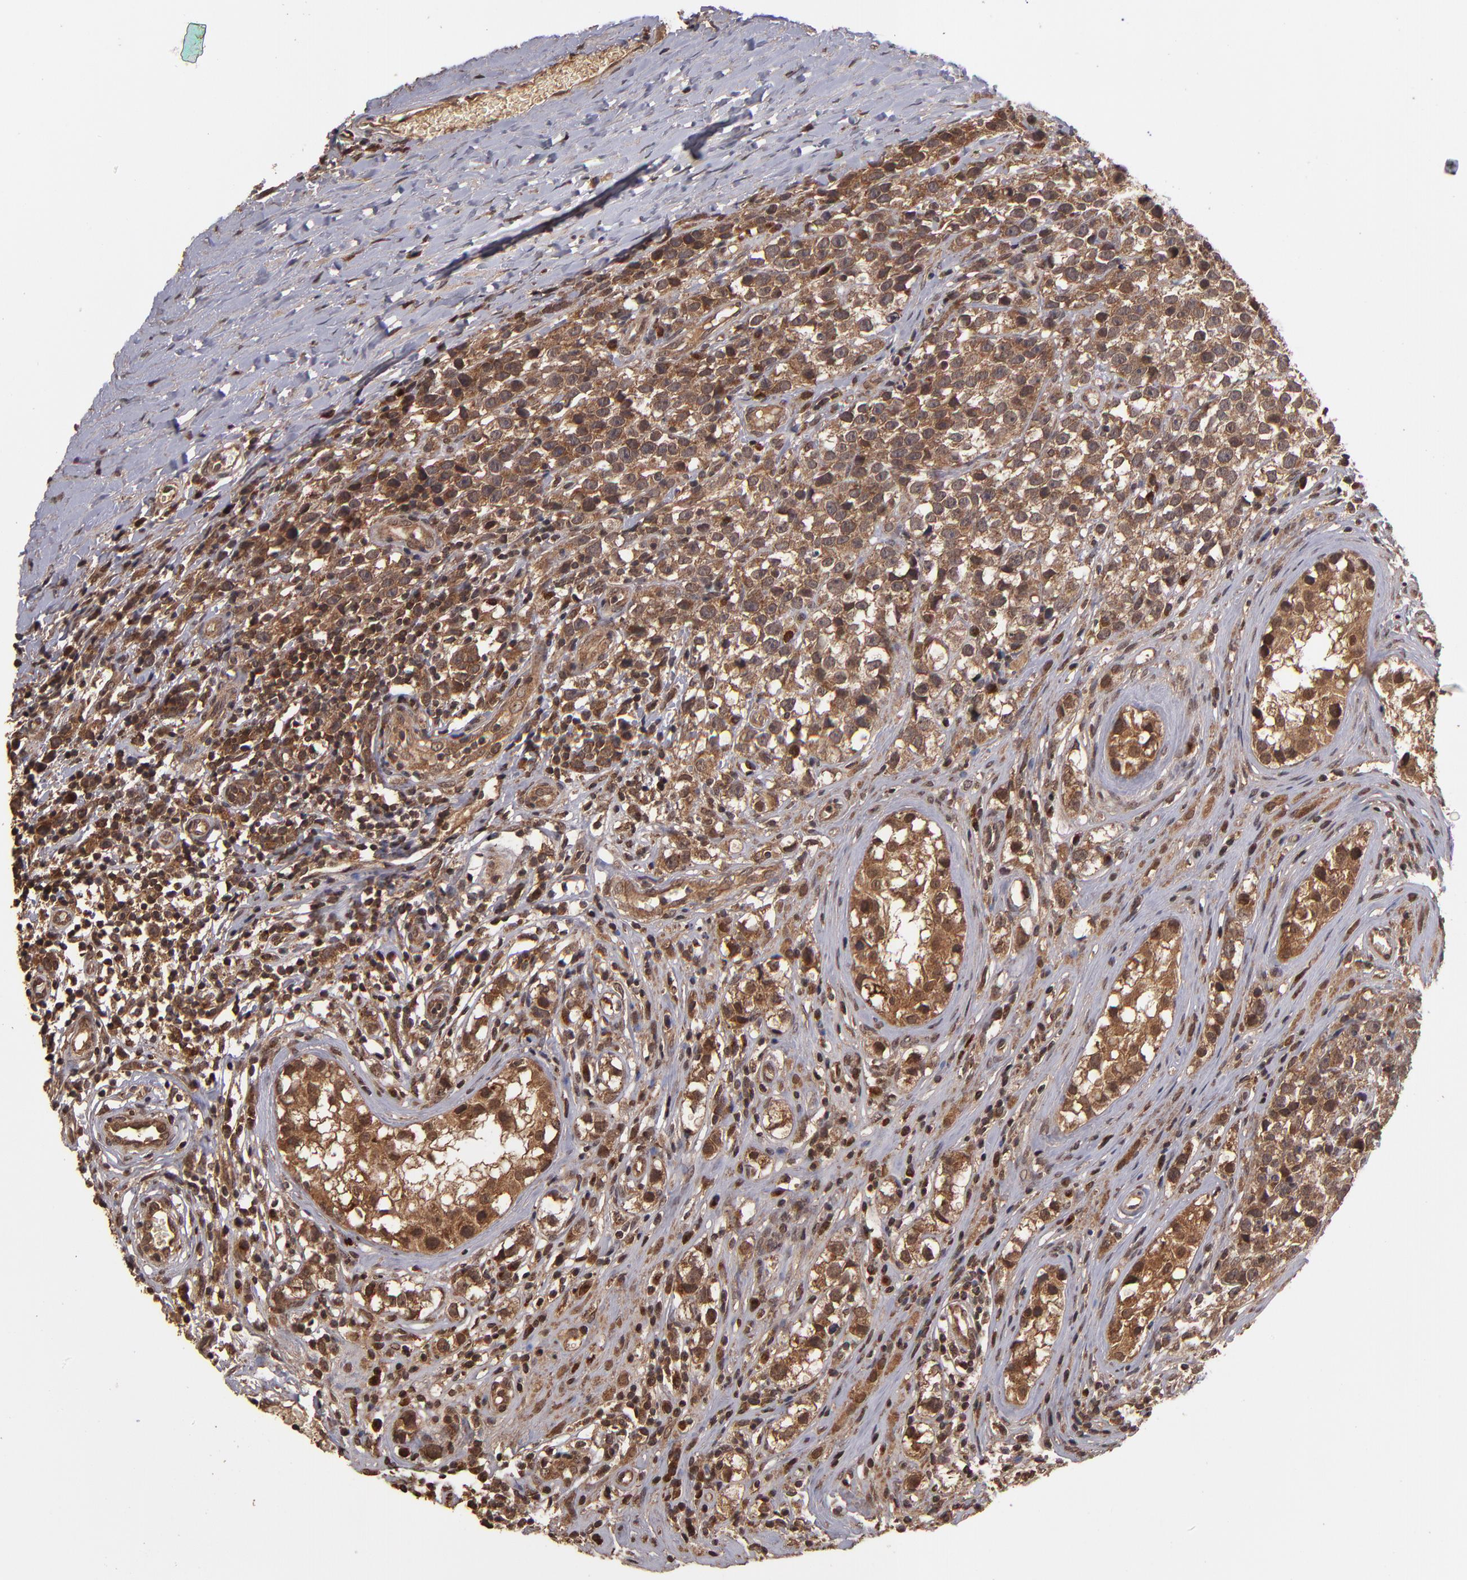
{"staining": {"intensity": "moderate", "quantity": ">75%", "location": "cytoplasmic/membranous"}, "tissue": "testis cancer", "cell_type": "Tumor cells", "image_type": "cancer", "snomed": [{"axis": "morphology", "description": "Seminoma, NOS"}, {"axis": "topography", "description": "Testis"}], "caption": "A photomicrograph of human seminoma (testis) stained for a protein reveals moderate cytoplasmic/membranous brown staining in tumor cells.", "gene": "NFE2L2", "patient": {"sex": "male", "age": 25}}